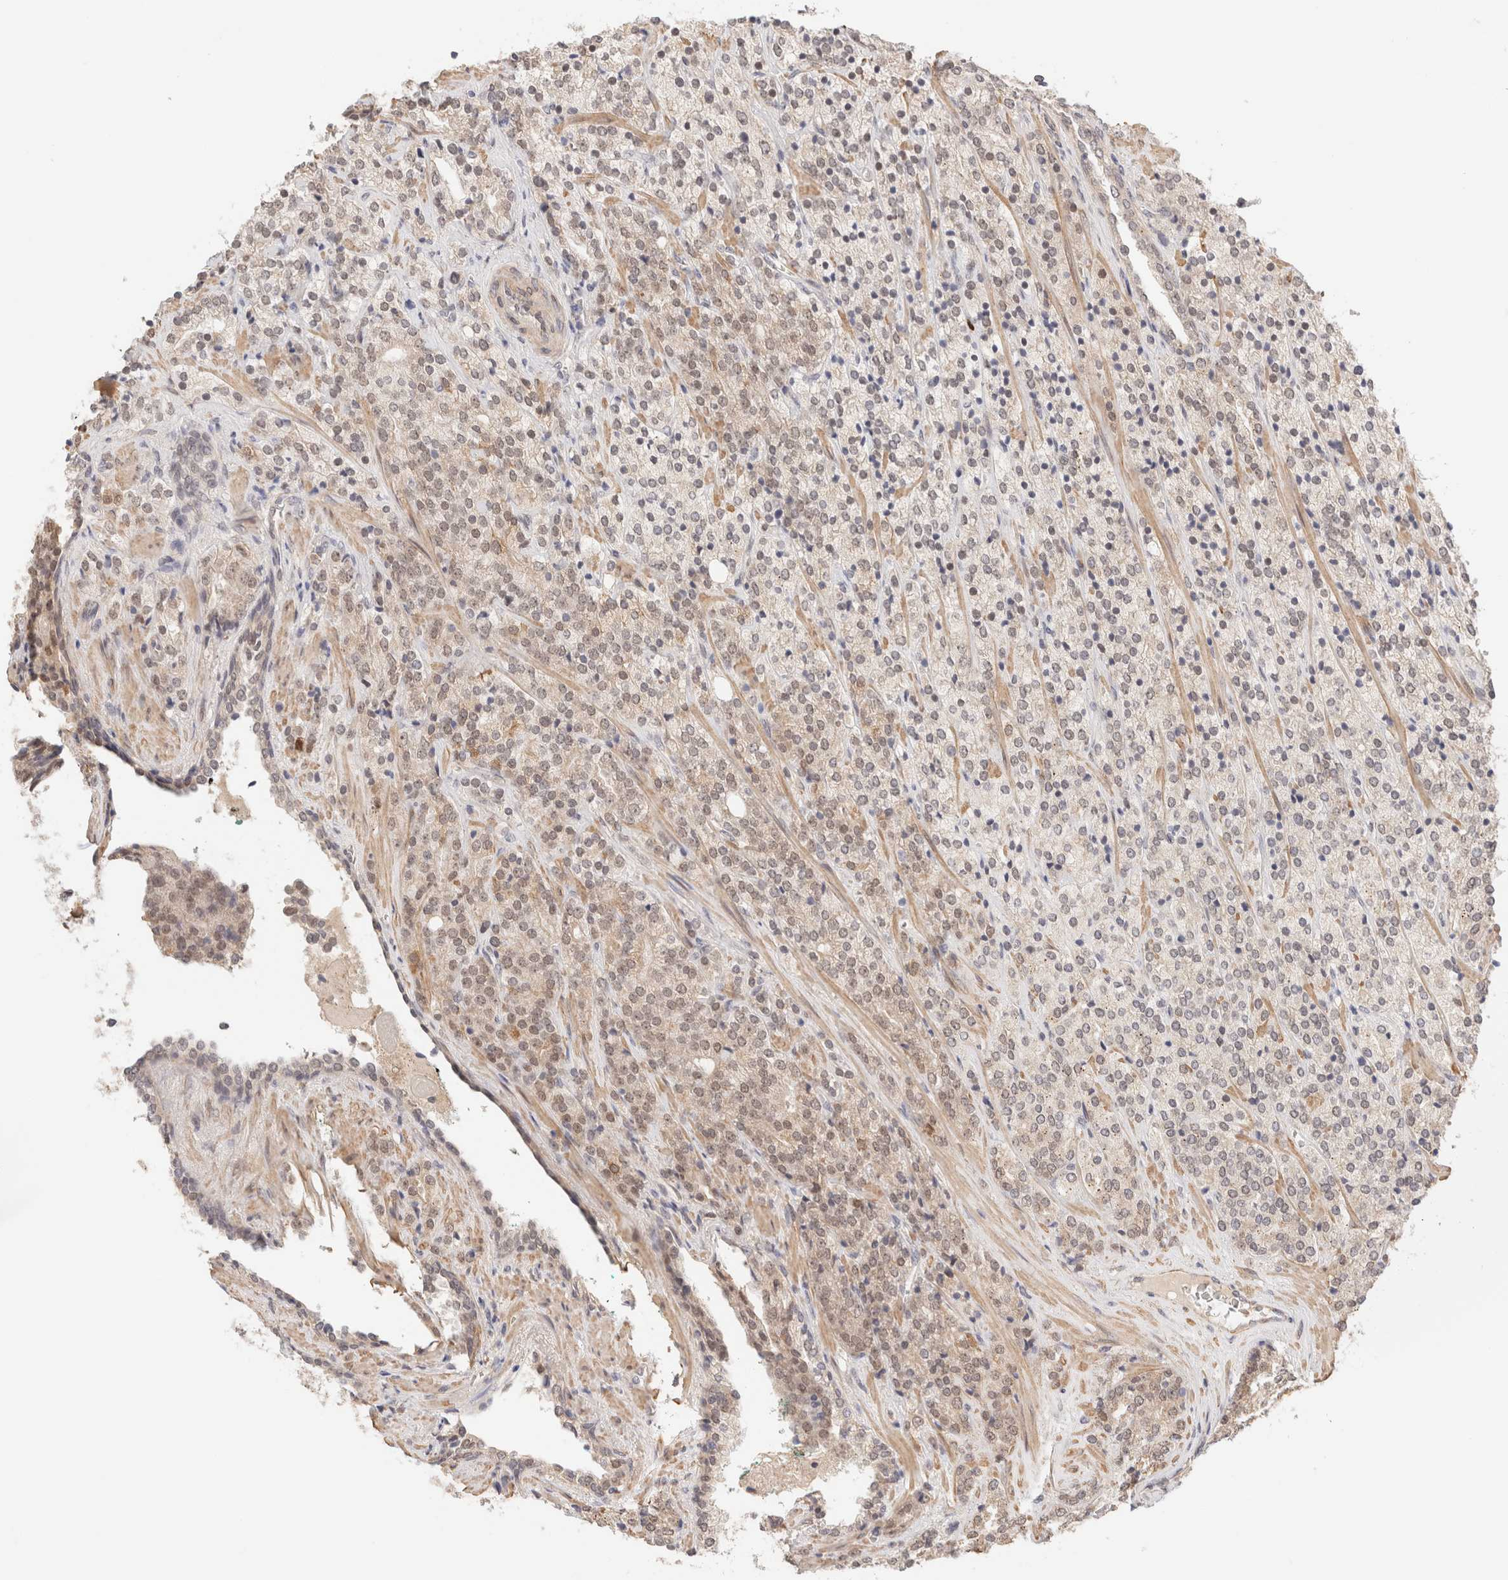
{"staining": {"intensity": "weak", "quantity": "<25%", "location": "nuclear"}, "tissue": "prostate cancer", "cell_type": "Tumor cells", "image_type": "cancer", "snomed": [{"axis": "morphology", "description": "Adenocarcinoma, High grade"}, {"axis": "topography", "description": "Prostate"}], "caption": "Immunohistochemistry (IHC) image of neoplastic tissue: human prostate cancer (high-grade adenocarcinoma) stained with DAB (3,3'-diaminobenzidine) demonstrates no significant protein positivity in tumor cells. Nuclei are stained in blue.", "gene": "BRPF3", "patient": {"sex": "male", "age": 71}}